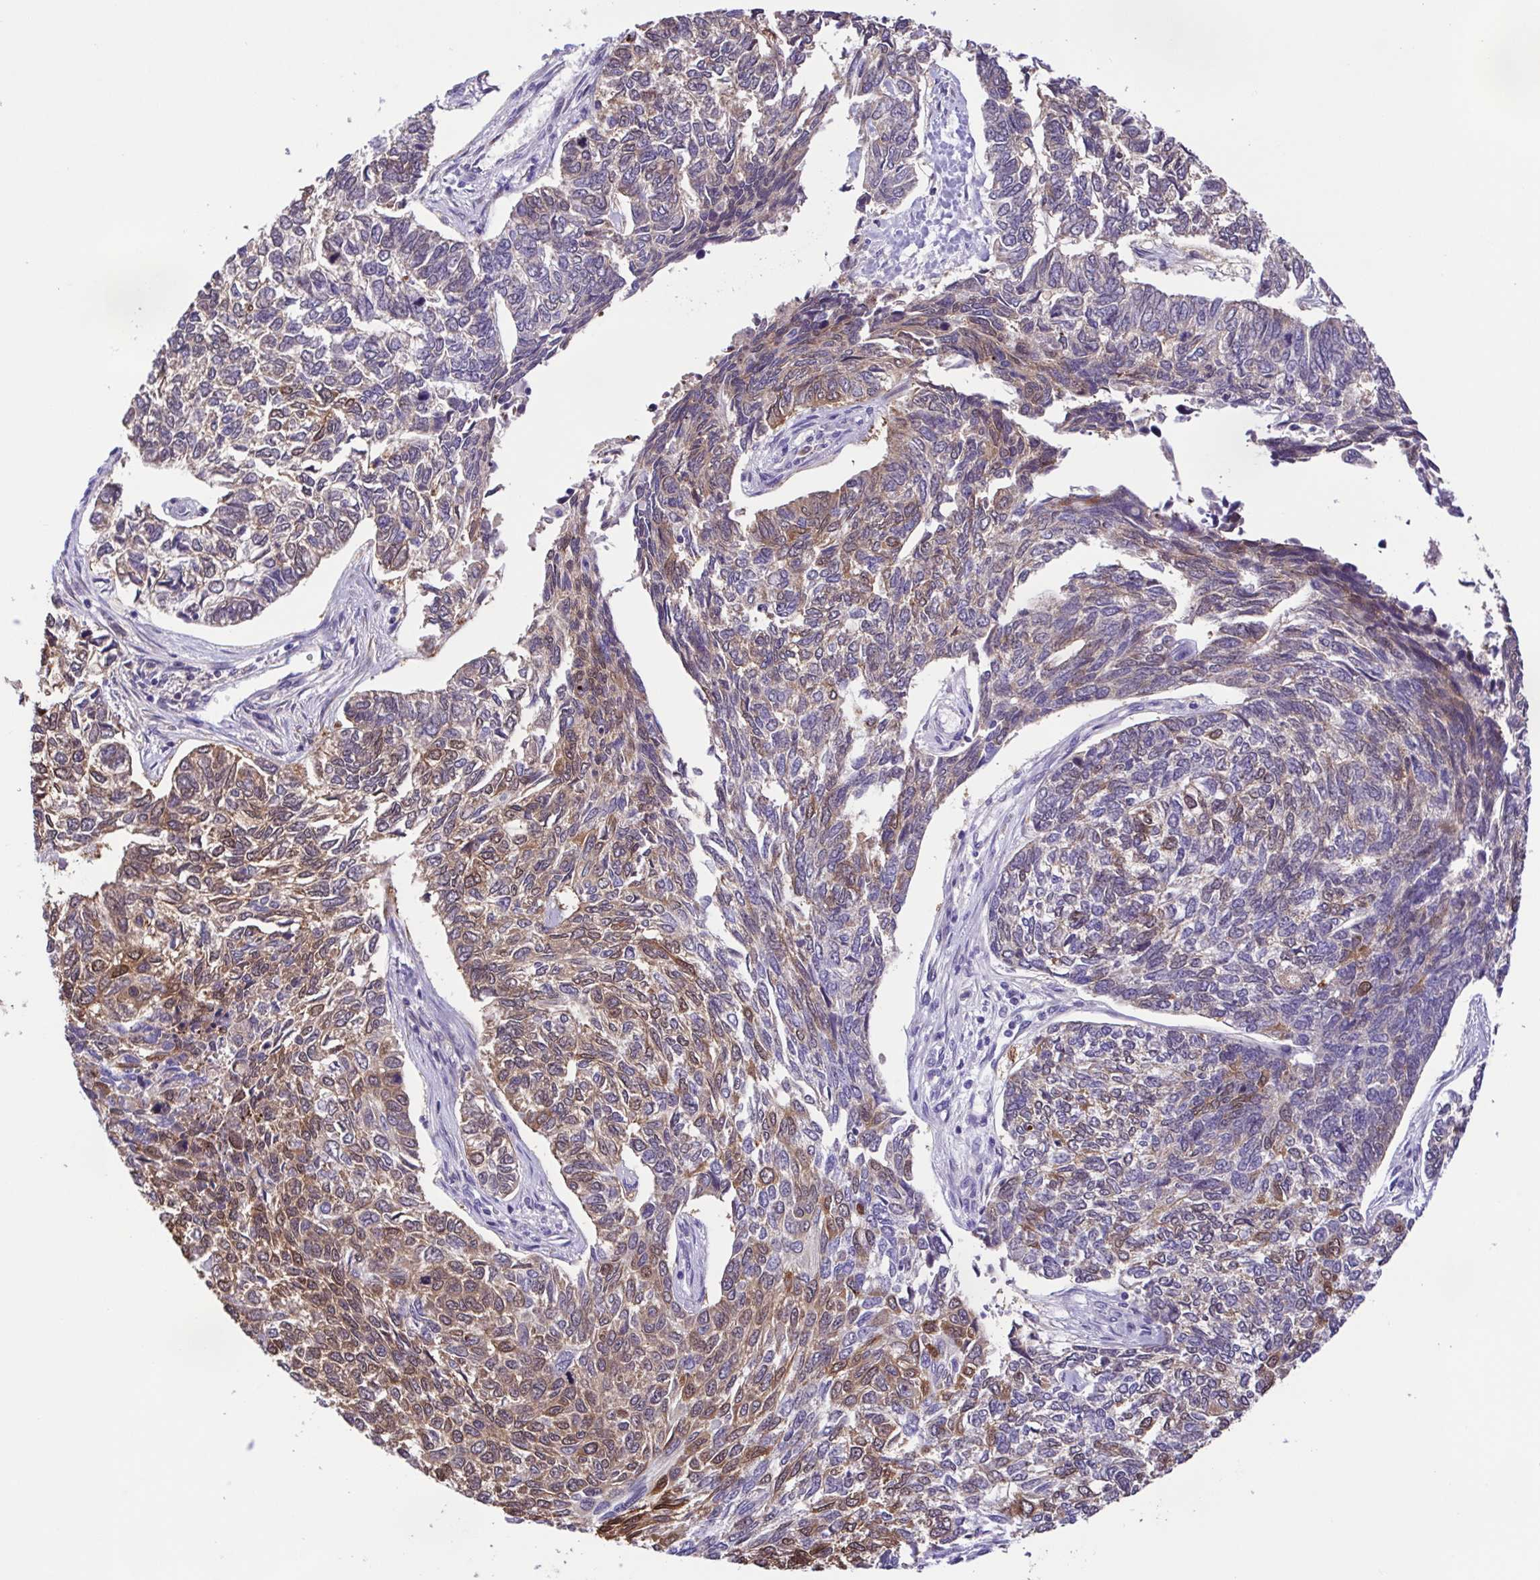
{"staining": {"intensity": "moderate", "quantity": "25%-75%", "location": "cytoplasmic/membranous,nuclear"}, "tissue": "skin cancer", "cell_type": "Tumor cells", "image_type": "cancer", "snomed": [{"axis": "morphology", "description": "Basal cell carcinoma"}, {"axis": "topography", "description": "Skin"}], "caption": "Skin basal cell carcinoma stained with IHC displays moderate cytoplasmic/membranous and nuclear positivity in about 25%-75% of tumor cells.", "gene": "TGM3", "patient": {"sex": "female", "age": 65}}